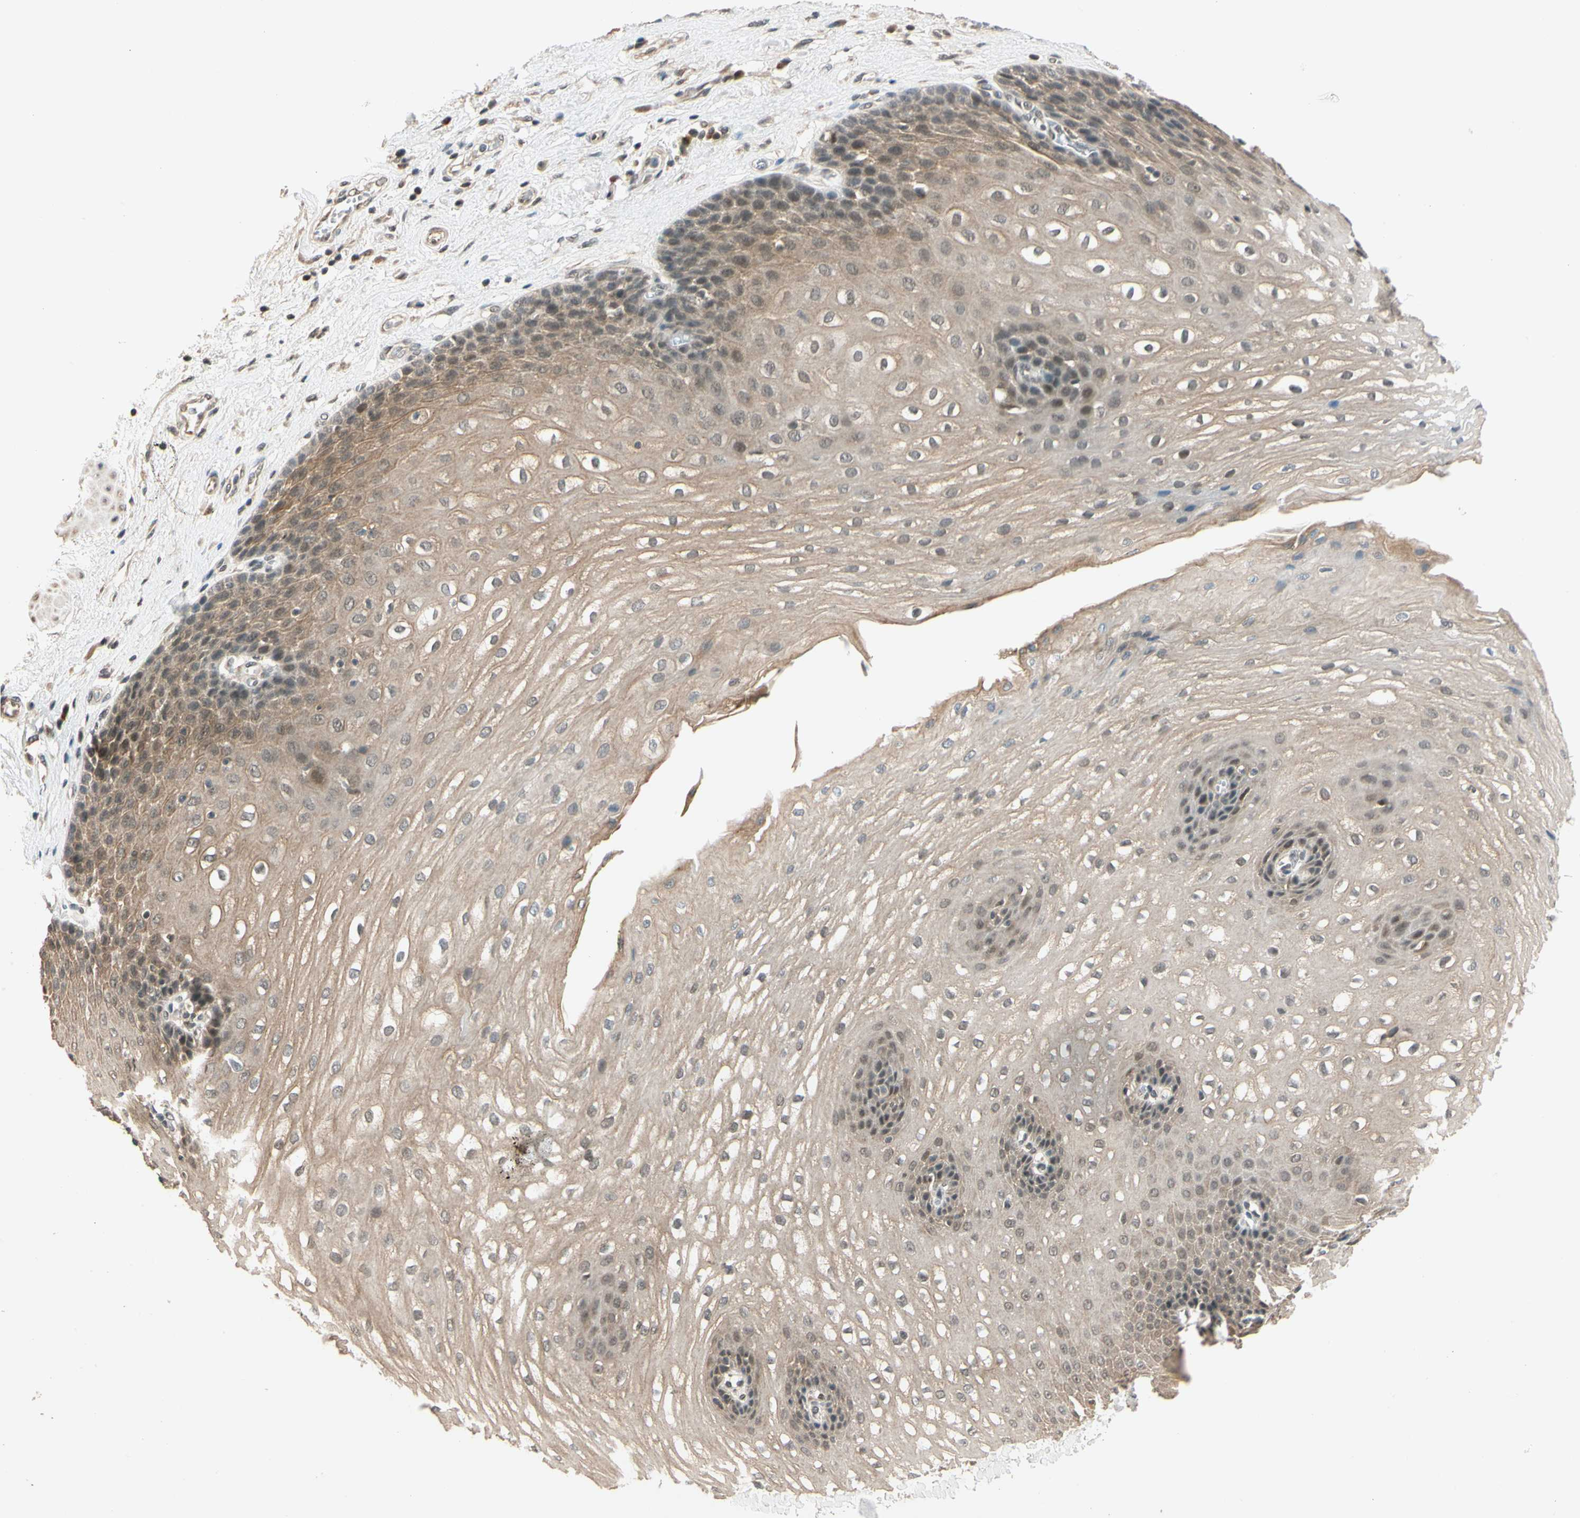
{"staining": {"intensity": "weak", "quantity": ">75%", "location": "cytoplasmic/membranous,nuclear"}, "tissue": "esophagus", "cell_type": "Squamous epithelial cells", "image_type": "normal", "snomed": [{"axis": "morphology", "description": "Normal tissue, NOS"}, {"axis": "topography", "description": "Esophagus"}], "caption": "Protein expression by immunohistochemistry (IHC) displays weak cytoplasmic/membranous,nuclear positivity in approximately >75% of squamous epithelial cells in benign esophagus.", "gene": "ZSCAN12", "patient": {"sex": "male", "age": 48}}